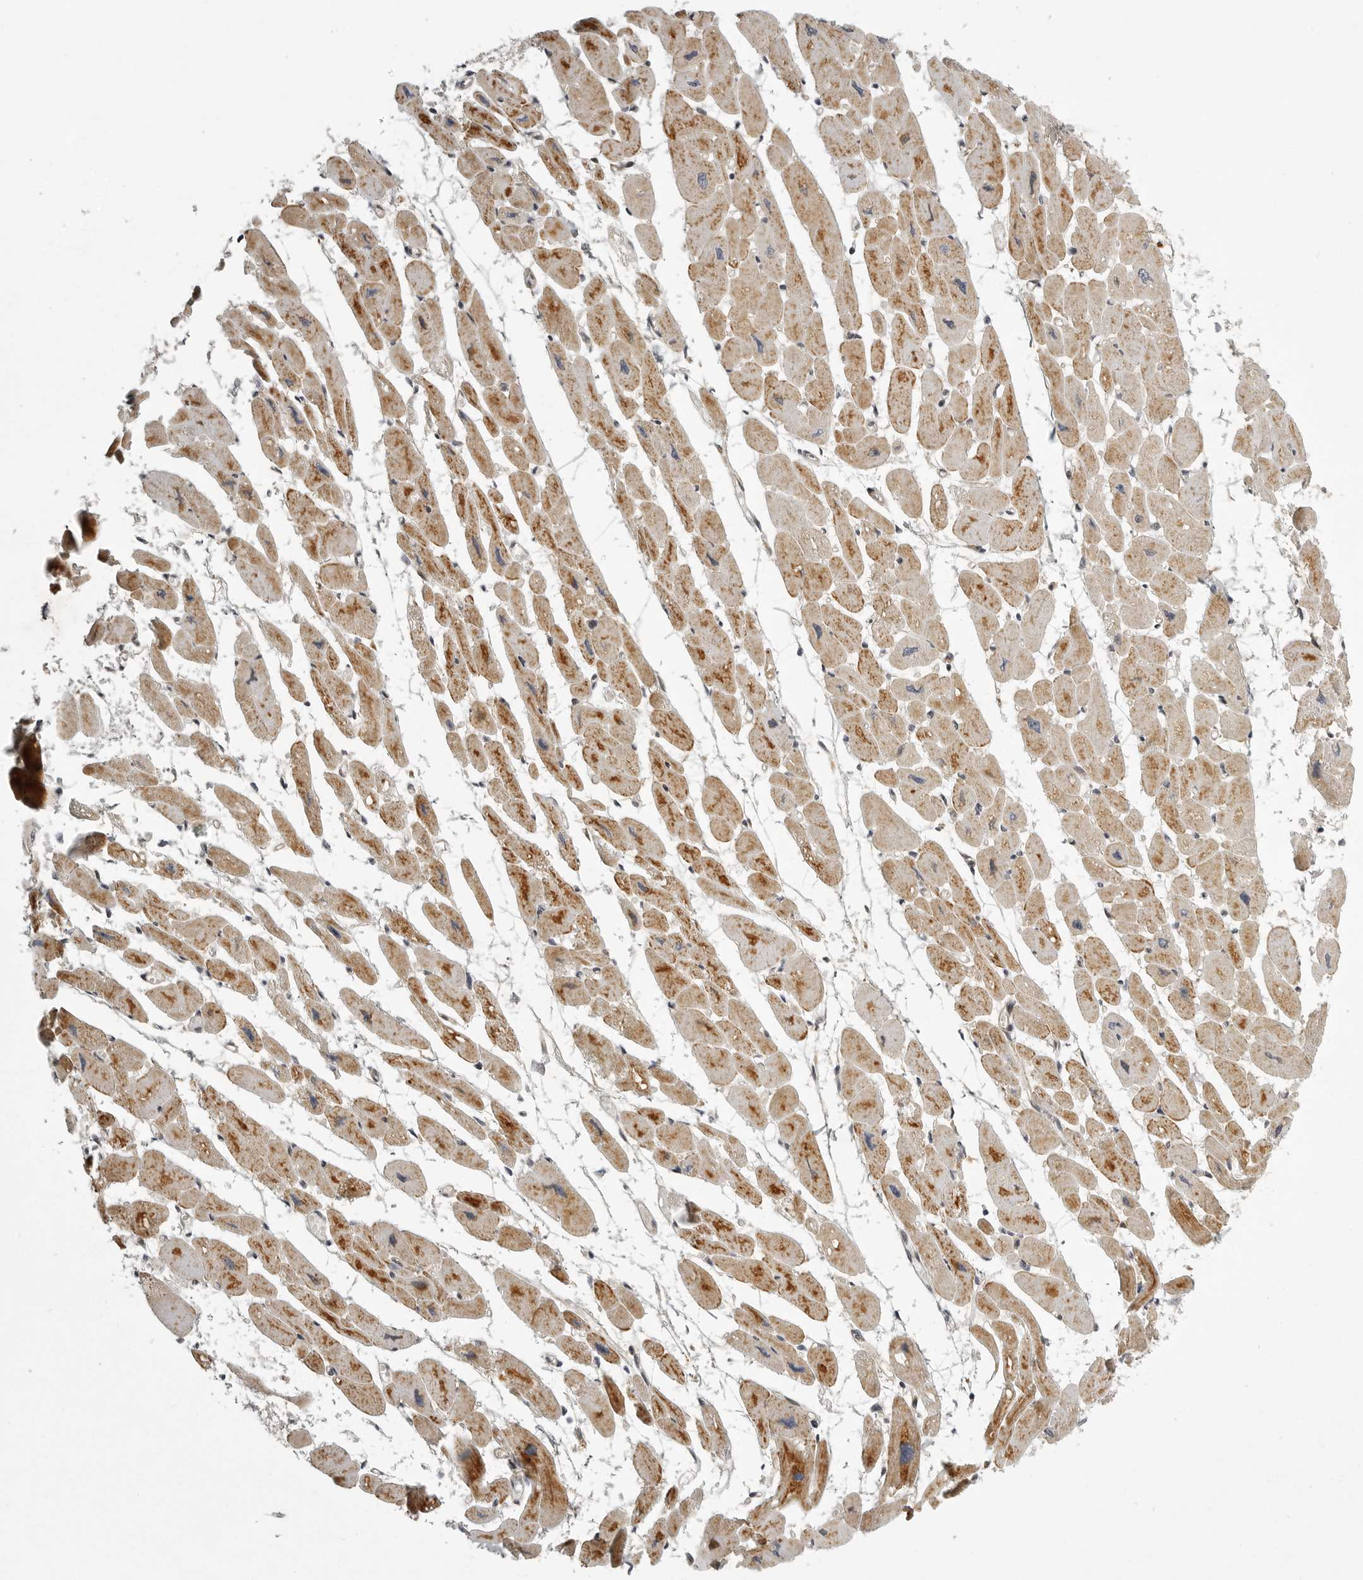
{"staining": {"intensity": "moderate", "quantity": "25%-75%", "location": "cytoplasmic/membranous"}, "tissue": "heart muscle", "cell_type": "Cardiomyocytes", "image_type": "normal", "snomed": [{"axis": "morphology", "description": "Normal tissue, NOS"}, {"axis": "topography", "description": "Heart"}], "caption": "There is medium levels of moderate cytoplasmic/membranous staining in cardiomyocytes of normal heart muscle, as demonstrated by immunohistochemical staining (brown color).", "gene": "NARS2", "patient": {"sex": "female", "age": 54}}